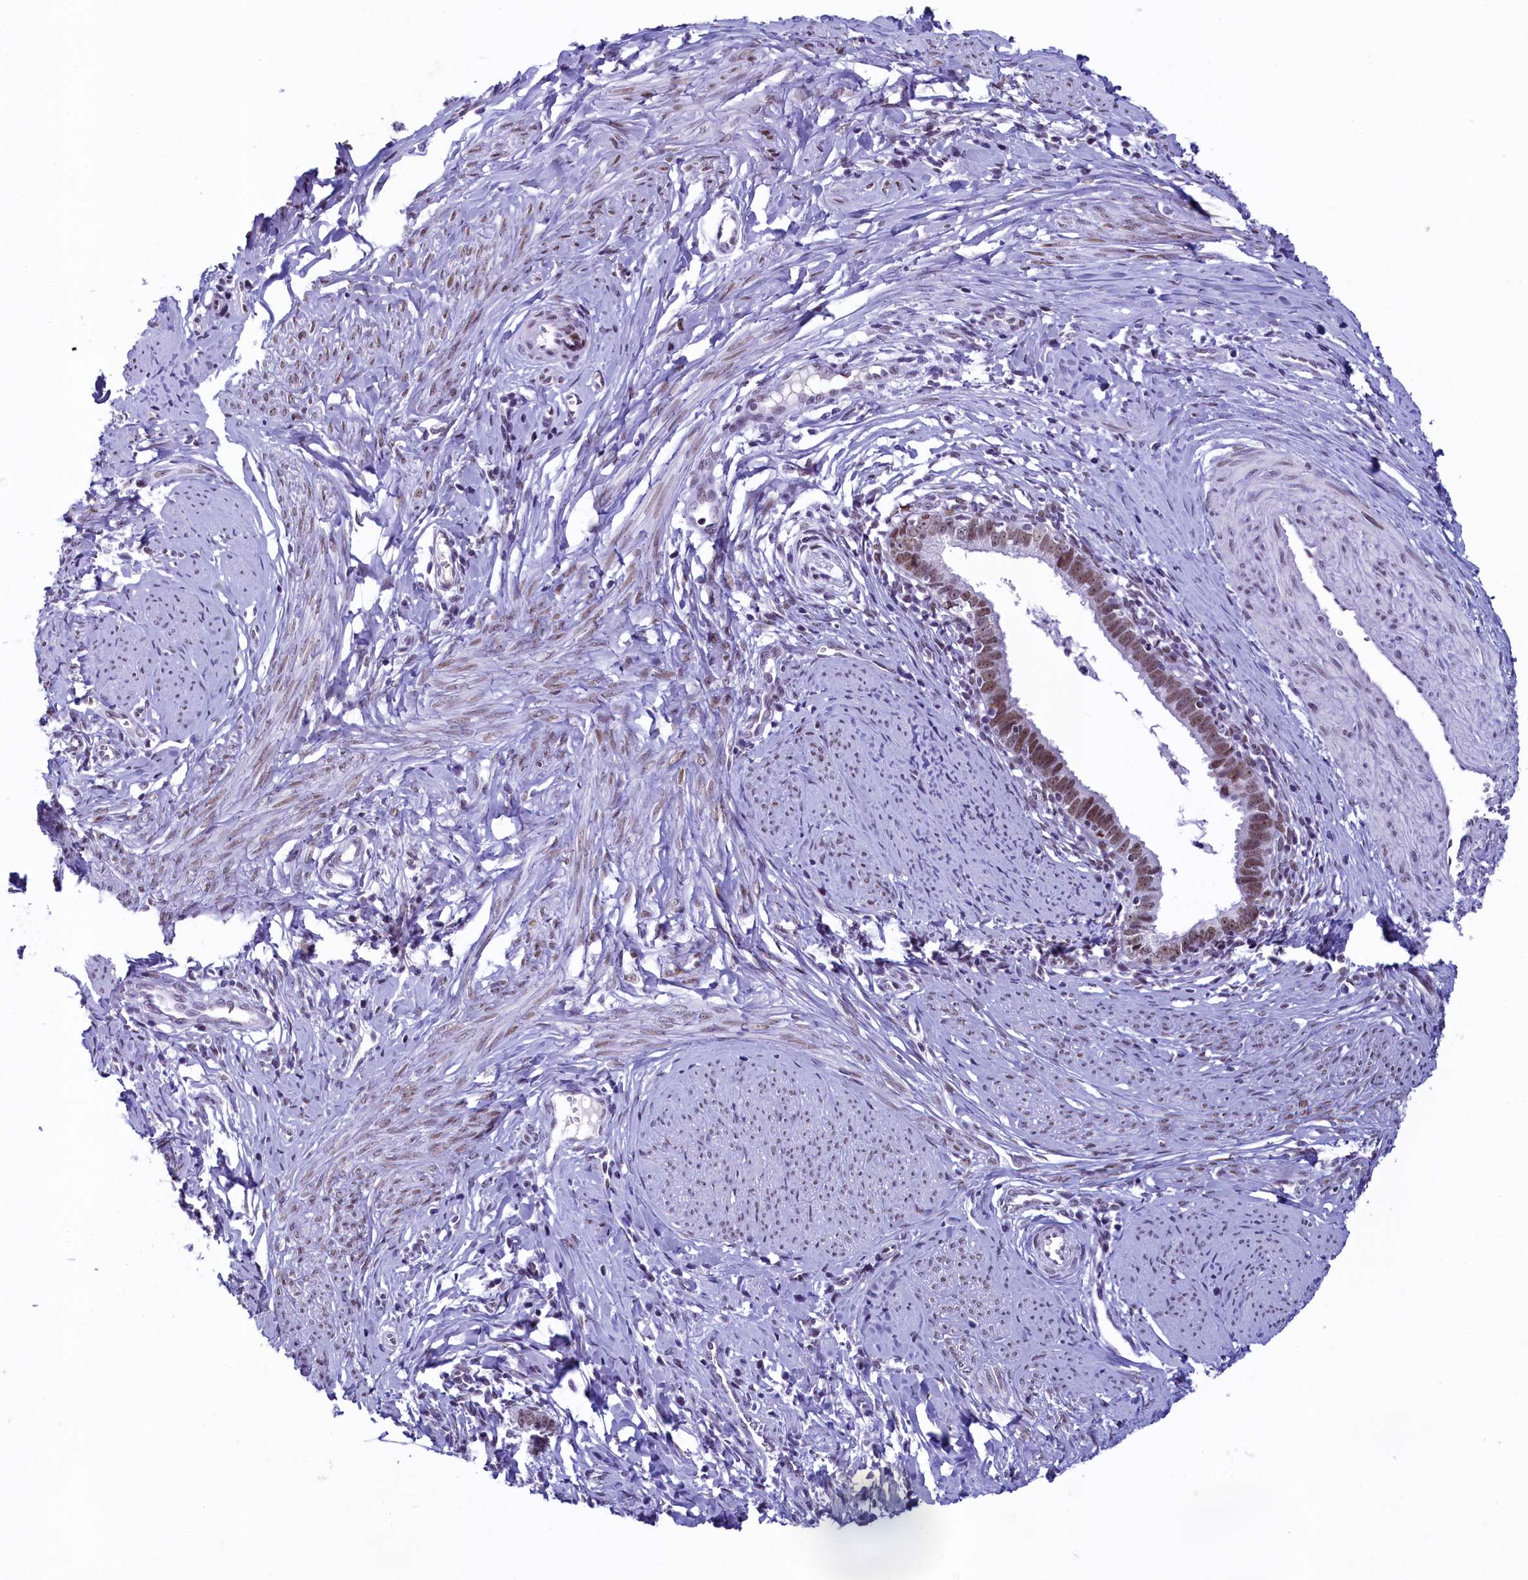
{"staining": {"intensity": "moderate", "quantity": "25%-75%", "location": "nuclear"}, "tissue": "cervical cancer", "cell_type": "Tumor cells", "image_type": "cancer", "snomed": [{"axis": "morphology", "description": "Adenocarcinoma, NOS"}, {"axis": "topography", "description": "Cervix"}], "caption": "A brown stain shows moderate nuclear staining of a protein in human adenocarcinoma (cervical) tumor cells.", "gene": "SUGP2", "patient": {"sex": "female", "age": 36}}